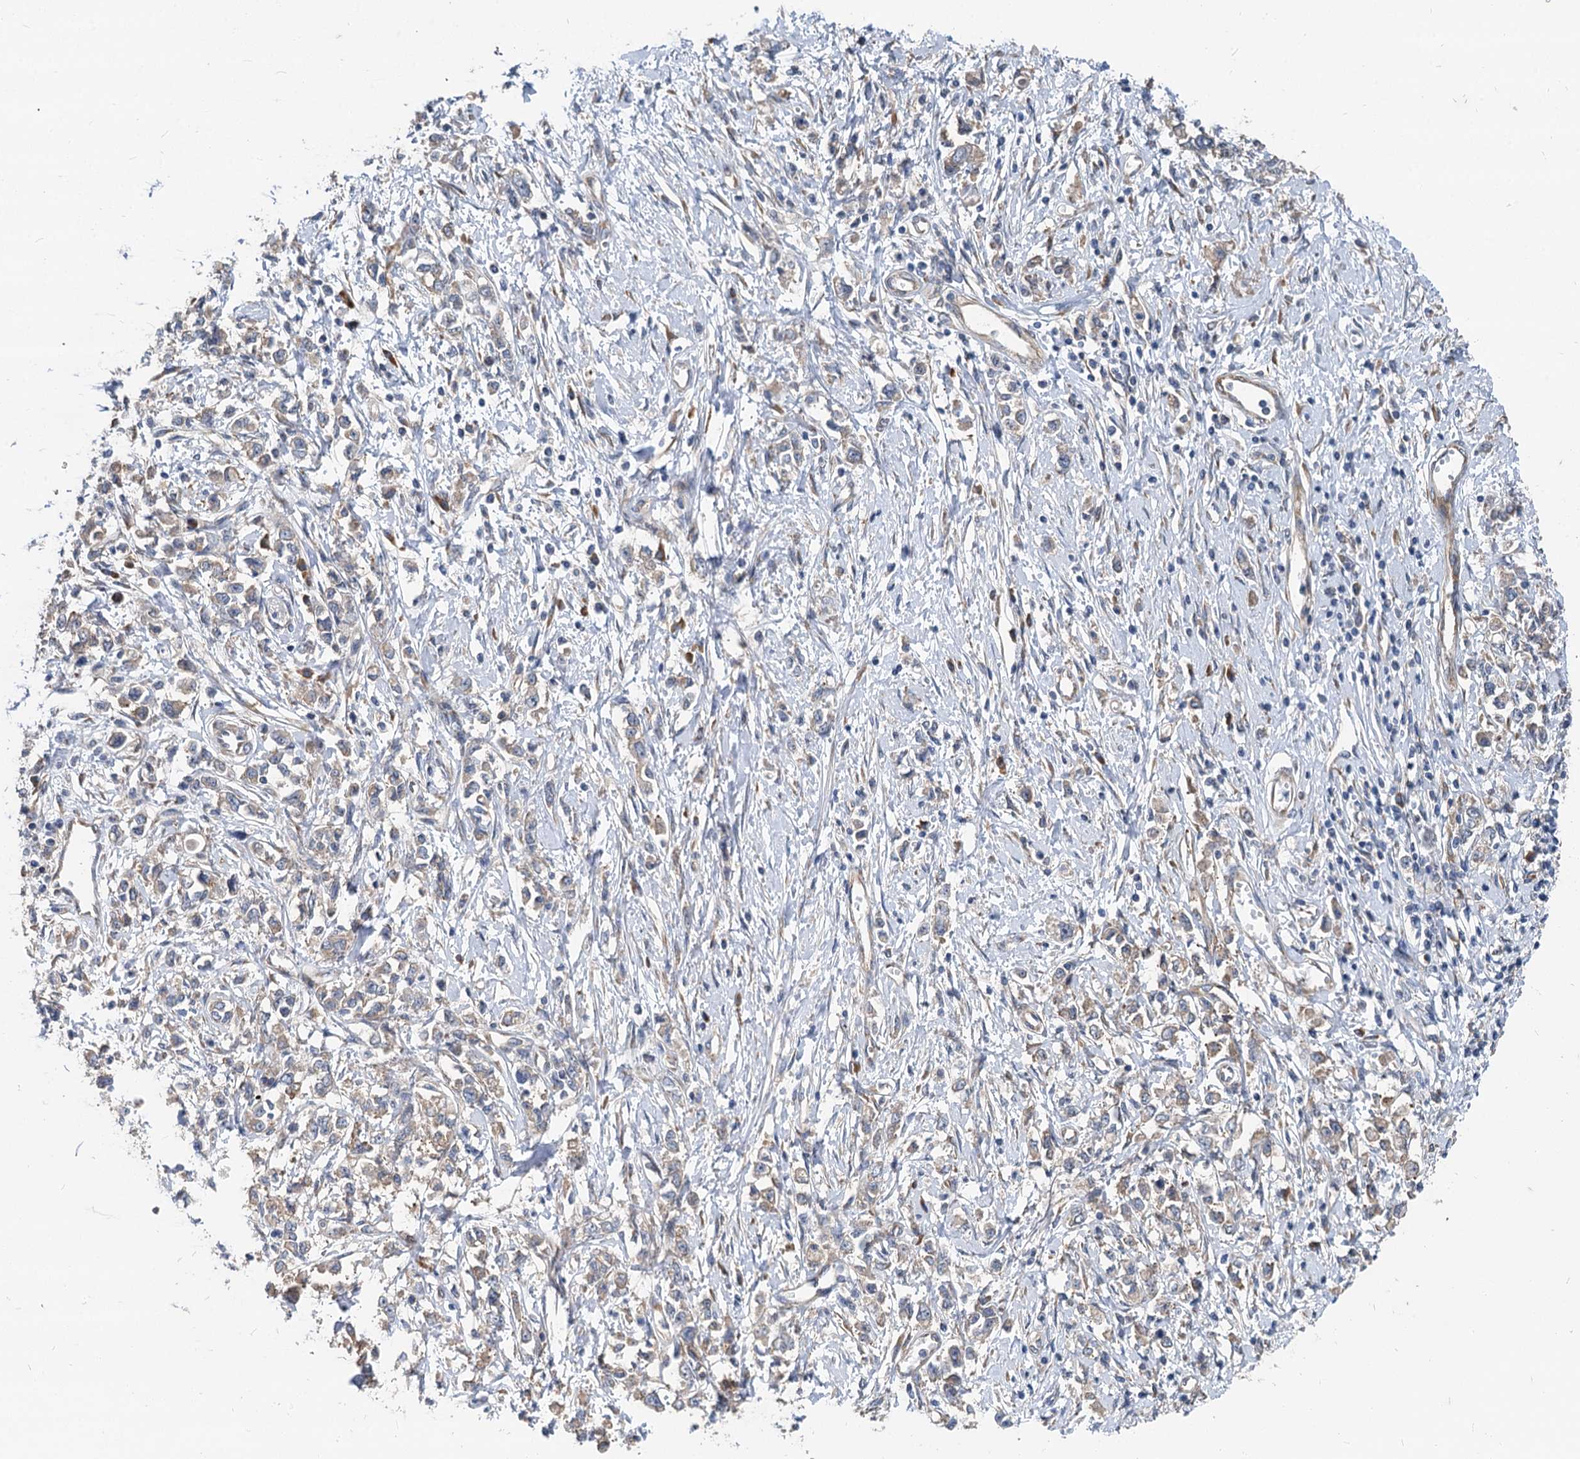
{"staining": {"intensity": "weak", "quantity": ">75%", "location": "cytoplasmic/membranous"}, "tissue": "stomach cancer", "cell_type": "Tumor cells", "image_type": "cancer", "snomed": [{"axis": "morphology", "description": "Adenocarcinoma, NOS"}, {"axis": "topography", "description": "Stomach"}], "caption": "IHC micrograph of neoplastic tissue: human adenocarcinoma (stomach) stained using immunohistochemistry displays low levels of weak protein expression localized specifically in the cytoplasmic/membranous of tumor cells, appearing as a cytoplasmic/membranous brown color.", "gene": "EIF2B2", "patient": {"sex": "female", "age": 76}}